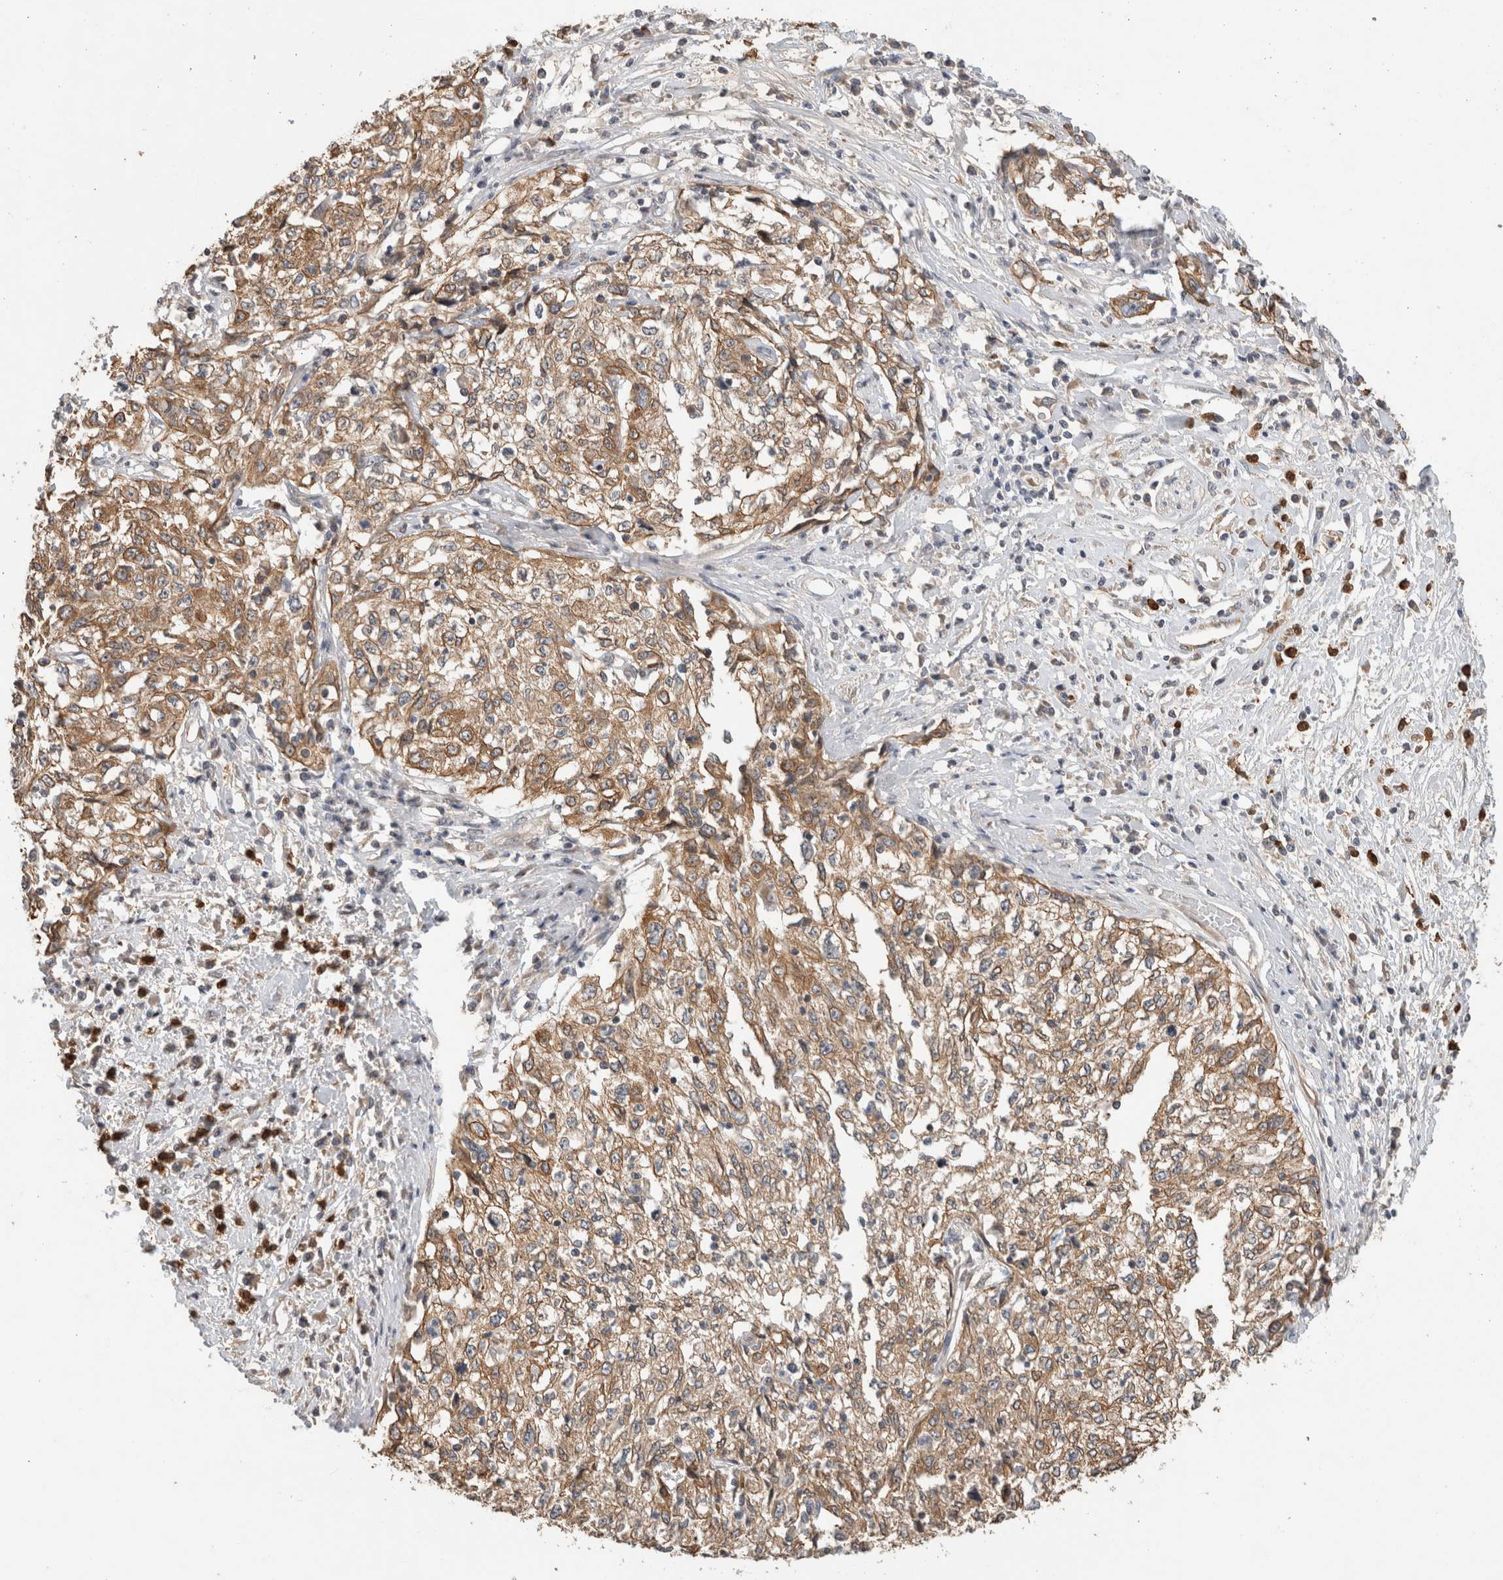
{"staining": {"intensity": "moderate", "quantity": ">75%", "location": "cytoplasmic/membranous"}, "tissue": "cervical cancer", "cell_type": "Tumor cells", "image_type": "cancer", "snomed": [{"axis": "morphology", "description": "Squamous cell carcinoma, NOS"}, {"axis": "topography", "description": "Cervix"}], "caption": "About >75% of tumor cells in human cervical squamous cell carcinoma demonstrate moderate cytoplasmic/membranous protein staining as visualized by brown immunohistochemical staining.", "gene": "PUM1", "patient": {"sex": "female", "age": 57}}